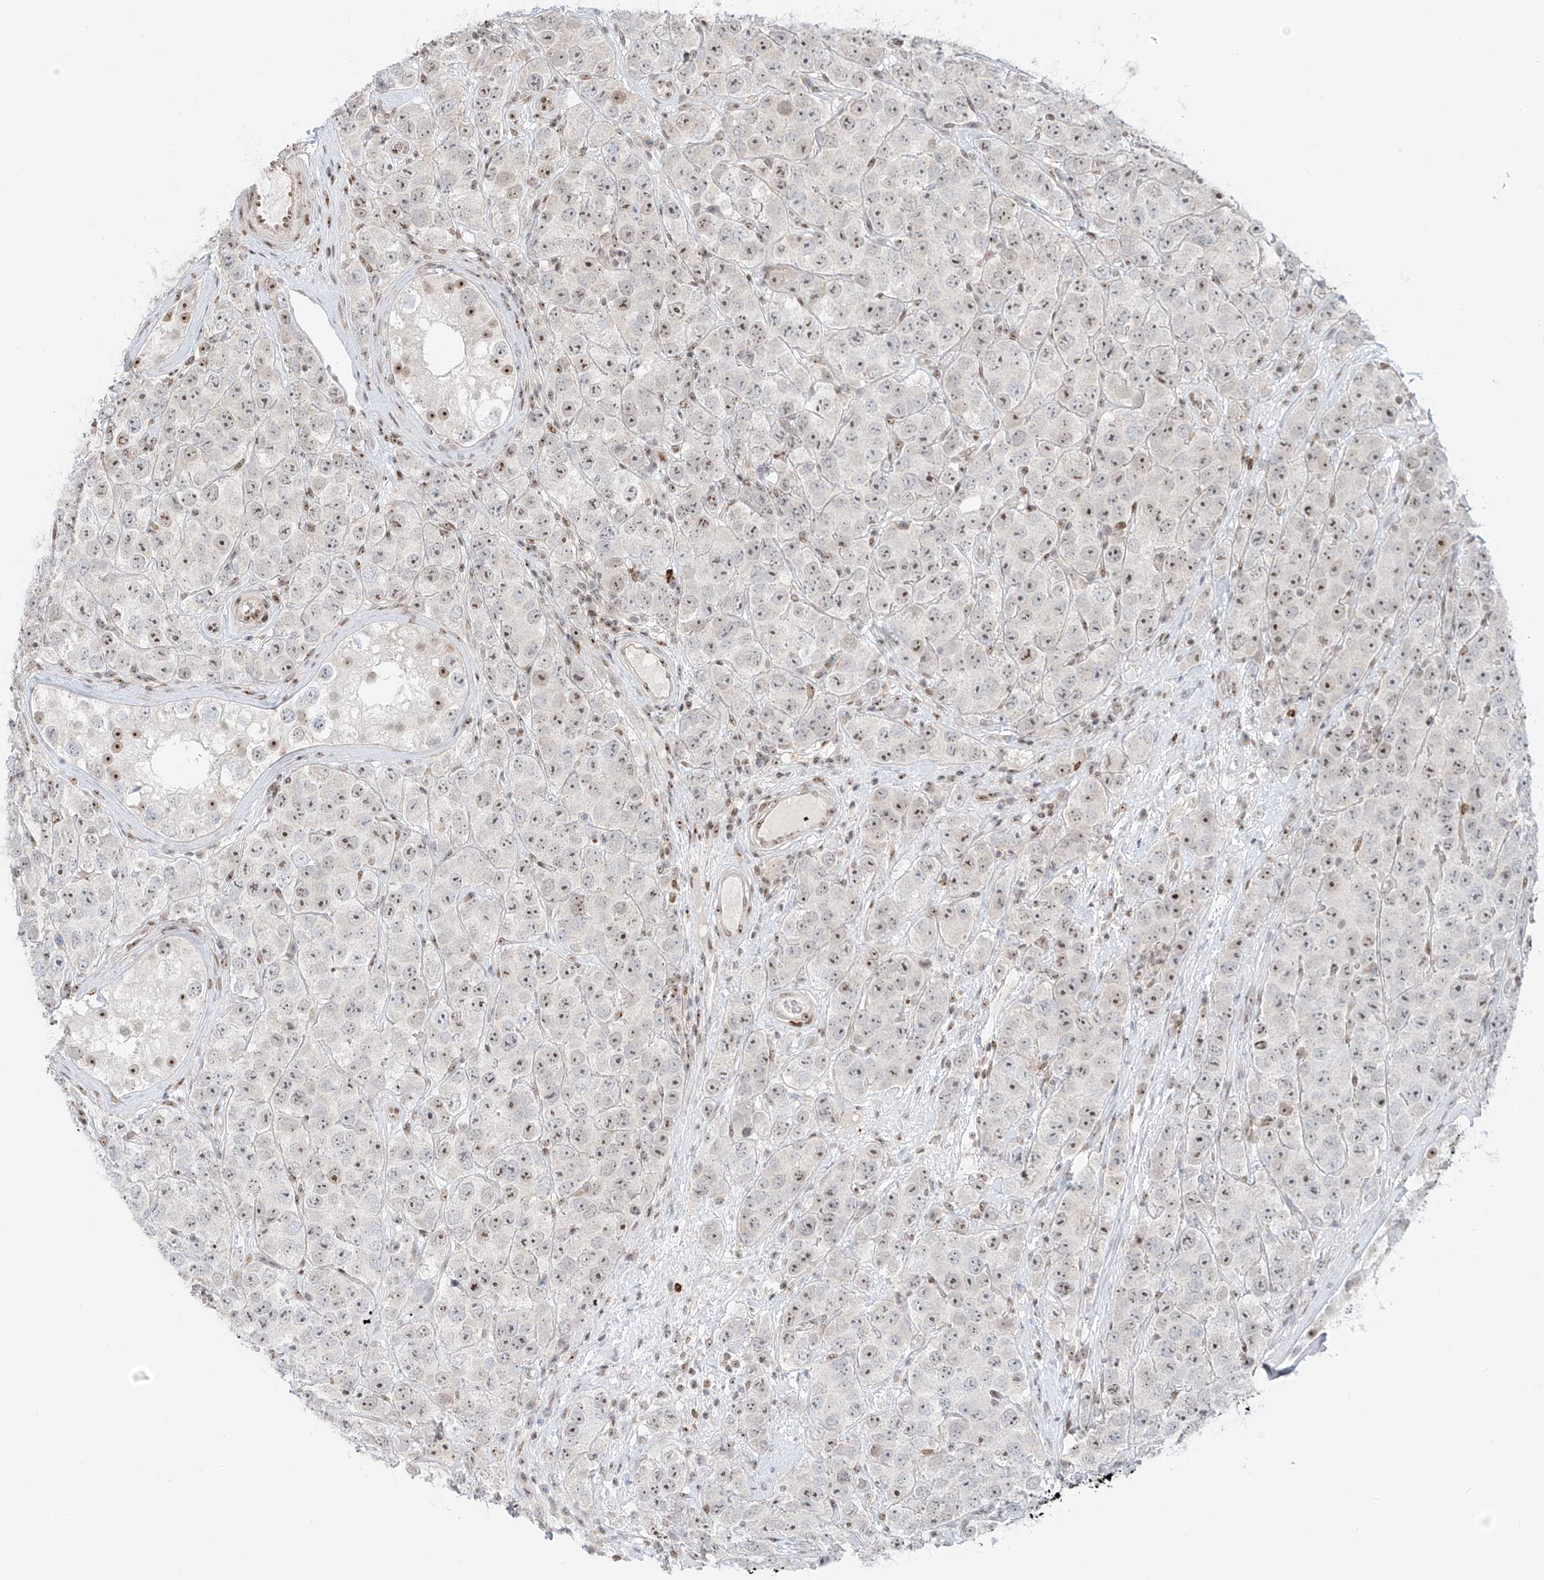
{"staining": {"intensity": "moderate", "quantity": ">75%", "location": "nuclear"}, "tissue": "testis cancer", "cell_type": "Tumor cells", "image_type": "cancer", "snomed": [{"axis": "morphology", "description": "Seminoma, NOS"}, {"axis": "topography", "description": "Testis"}], "caption": "The micrograph exhibits a brown stain indicating the presence of a protein in the nuclear of tumor cells in testis cancer (seminoma).", "gene": "ZNF512", "patient": {"sex": "male", "age": 28}}